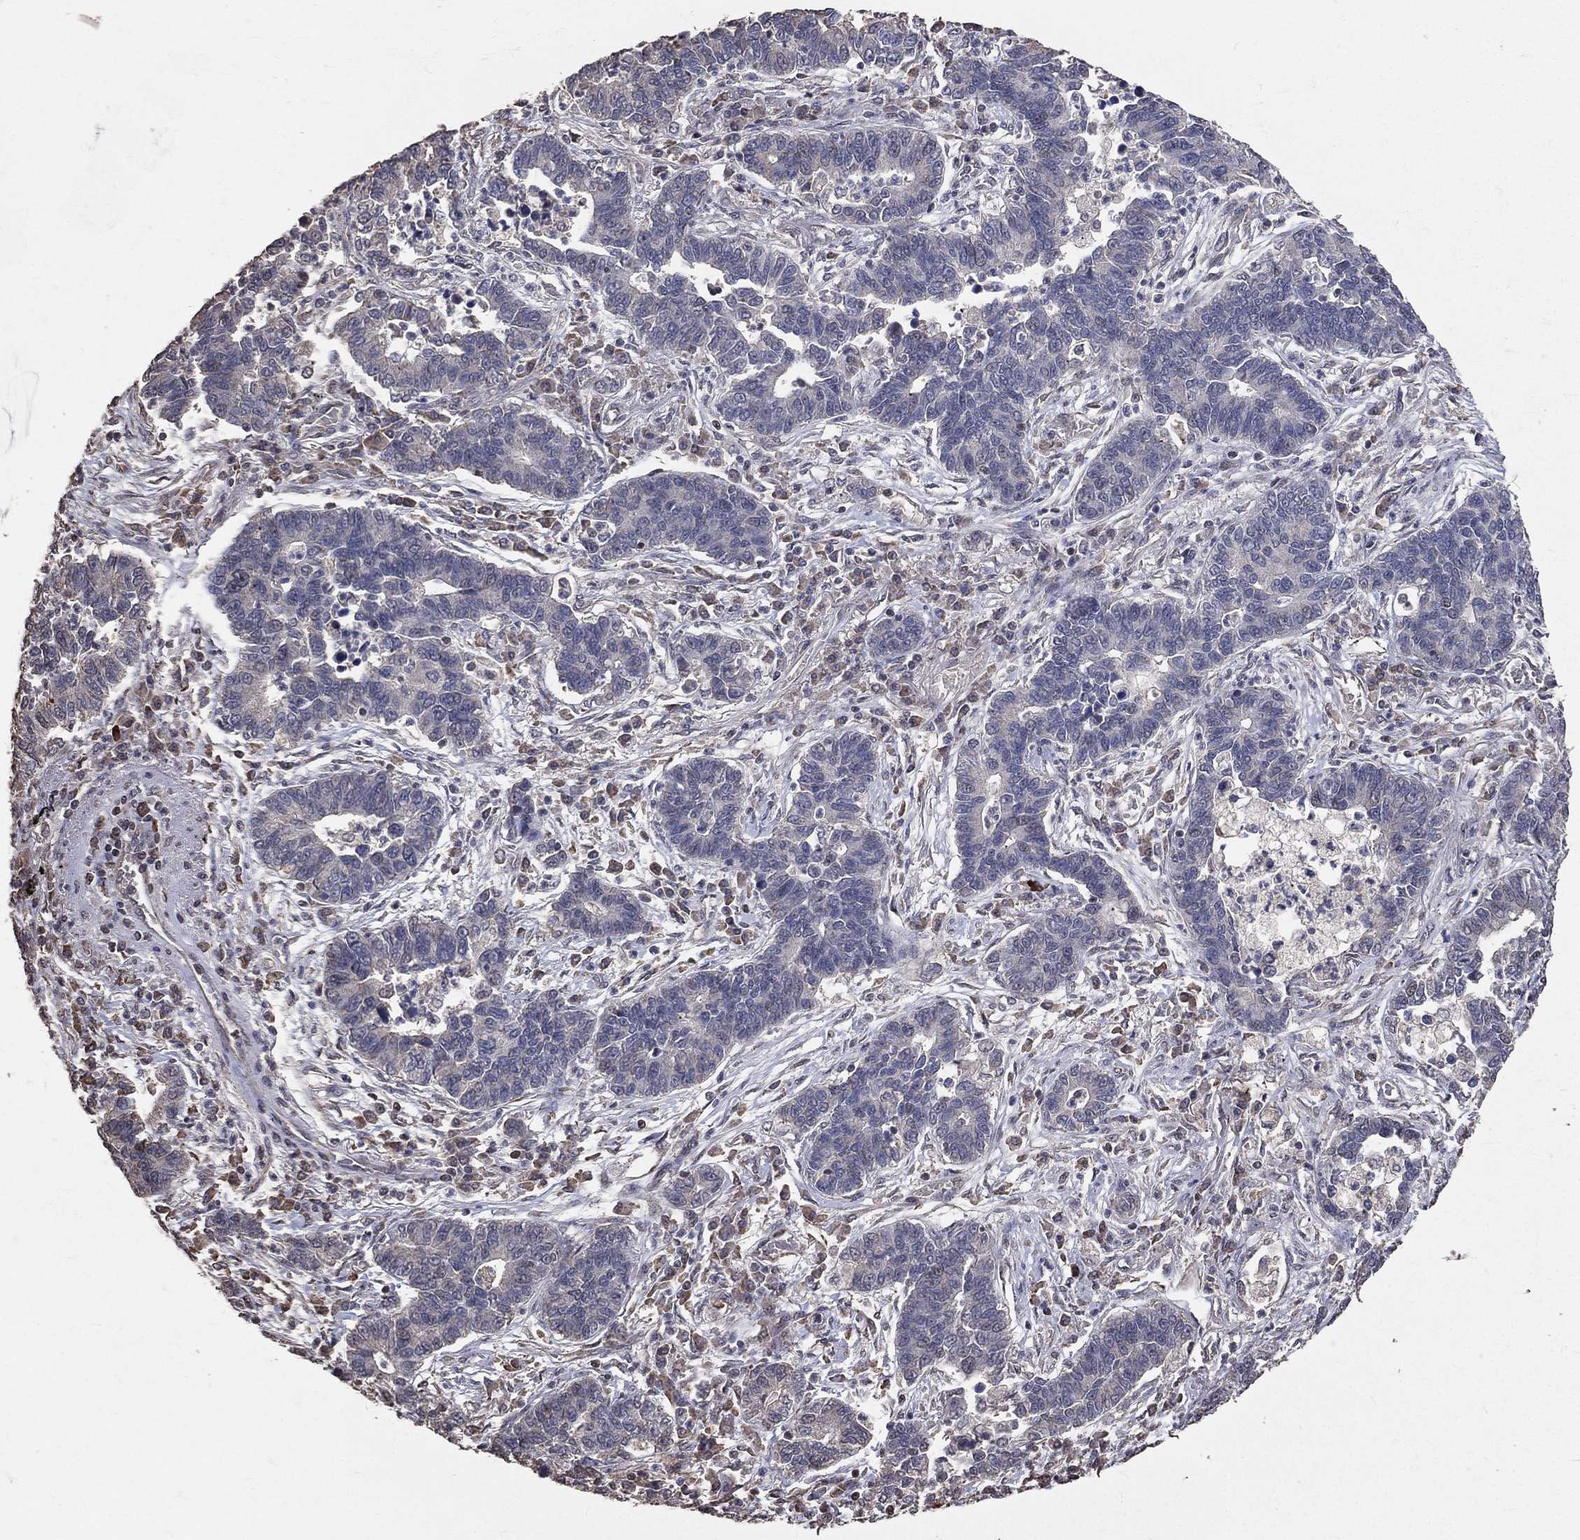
{"staining": {"intensity": "negative", "quantity": "none", "location": "none"}, "tissue": "lung cancer", "cell_type": "Tumor cells", "image_type": "cancer", "snomed": [{"axis": "morphology", "description": "Adenocarcinoma, NOS"}, {"axis": "topography", "description": "Lung"}], "caption": "This is an immunohistochemistry image of lung adenocarcinoma. There is no staining in tumor cells.", "gene": "LY6K", "patient": {"sex": "female", "age": 57}}